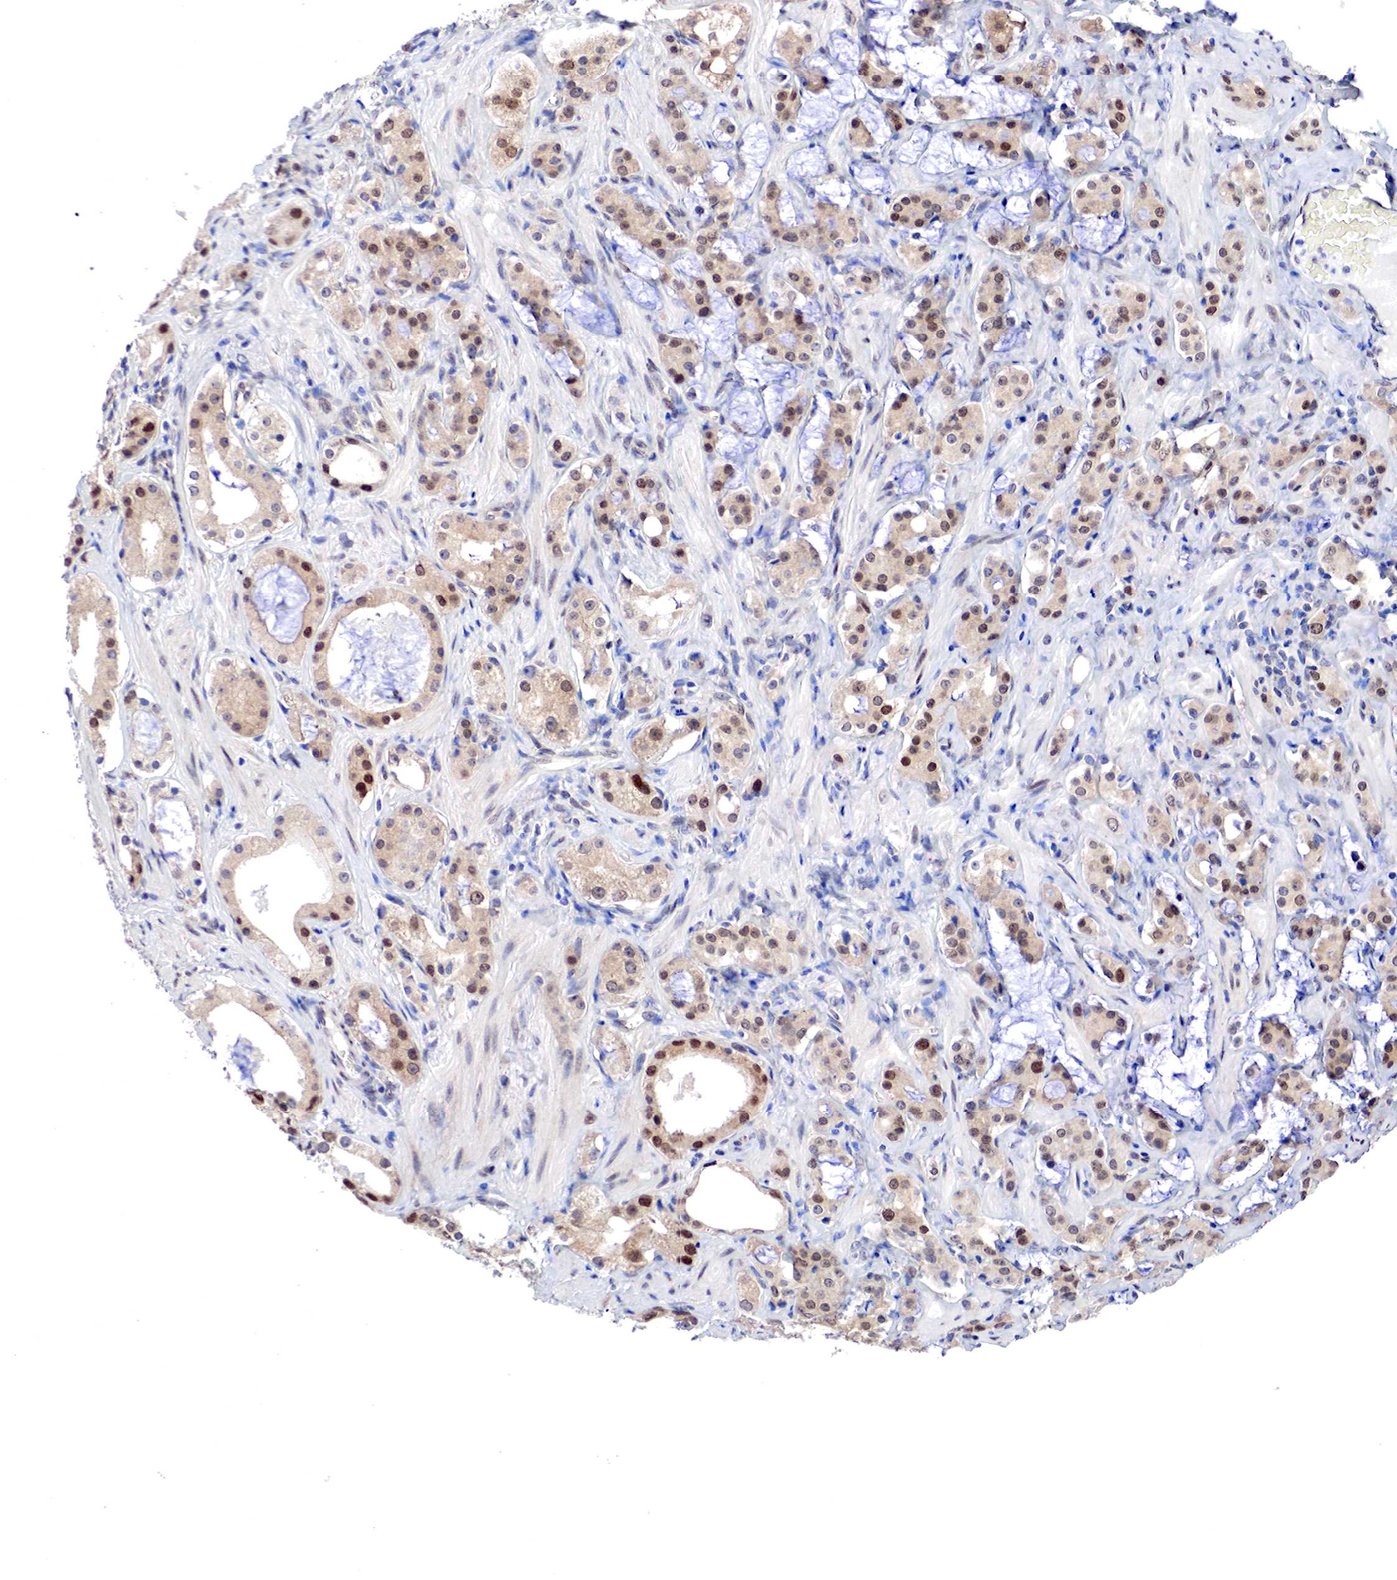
{"staining": {"intensity": "moderate", "quantity": "25%-75%", "location": "cytoplasmic/membranous,nuclear"}, "tissue": "prostate cancer", "cell_type": "Tumor cells", "image_type": "cancer", "snomed": [{"axis": "morphology", "description": "Adenocarcinoma, Medium grade"}, {"axis": "topography", "description": "Prostate"}], "caption": "DAB immunohistochemical staining of prostate cancer demonstrates moderate cytoplasmic/membranous and nuclear protein positivity in approximately 25%-75% of tumor cells.", "gene": "PABIR2", "patient": {"sex": "male", "age": 73}}